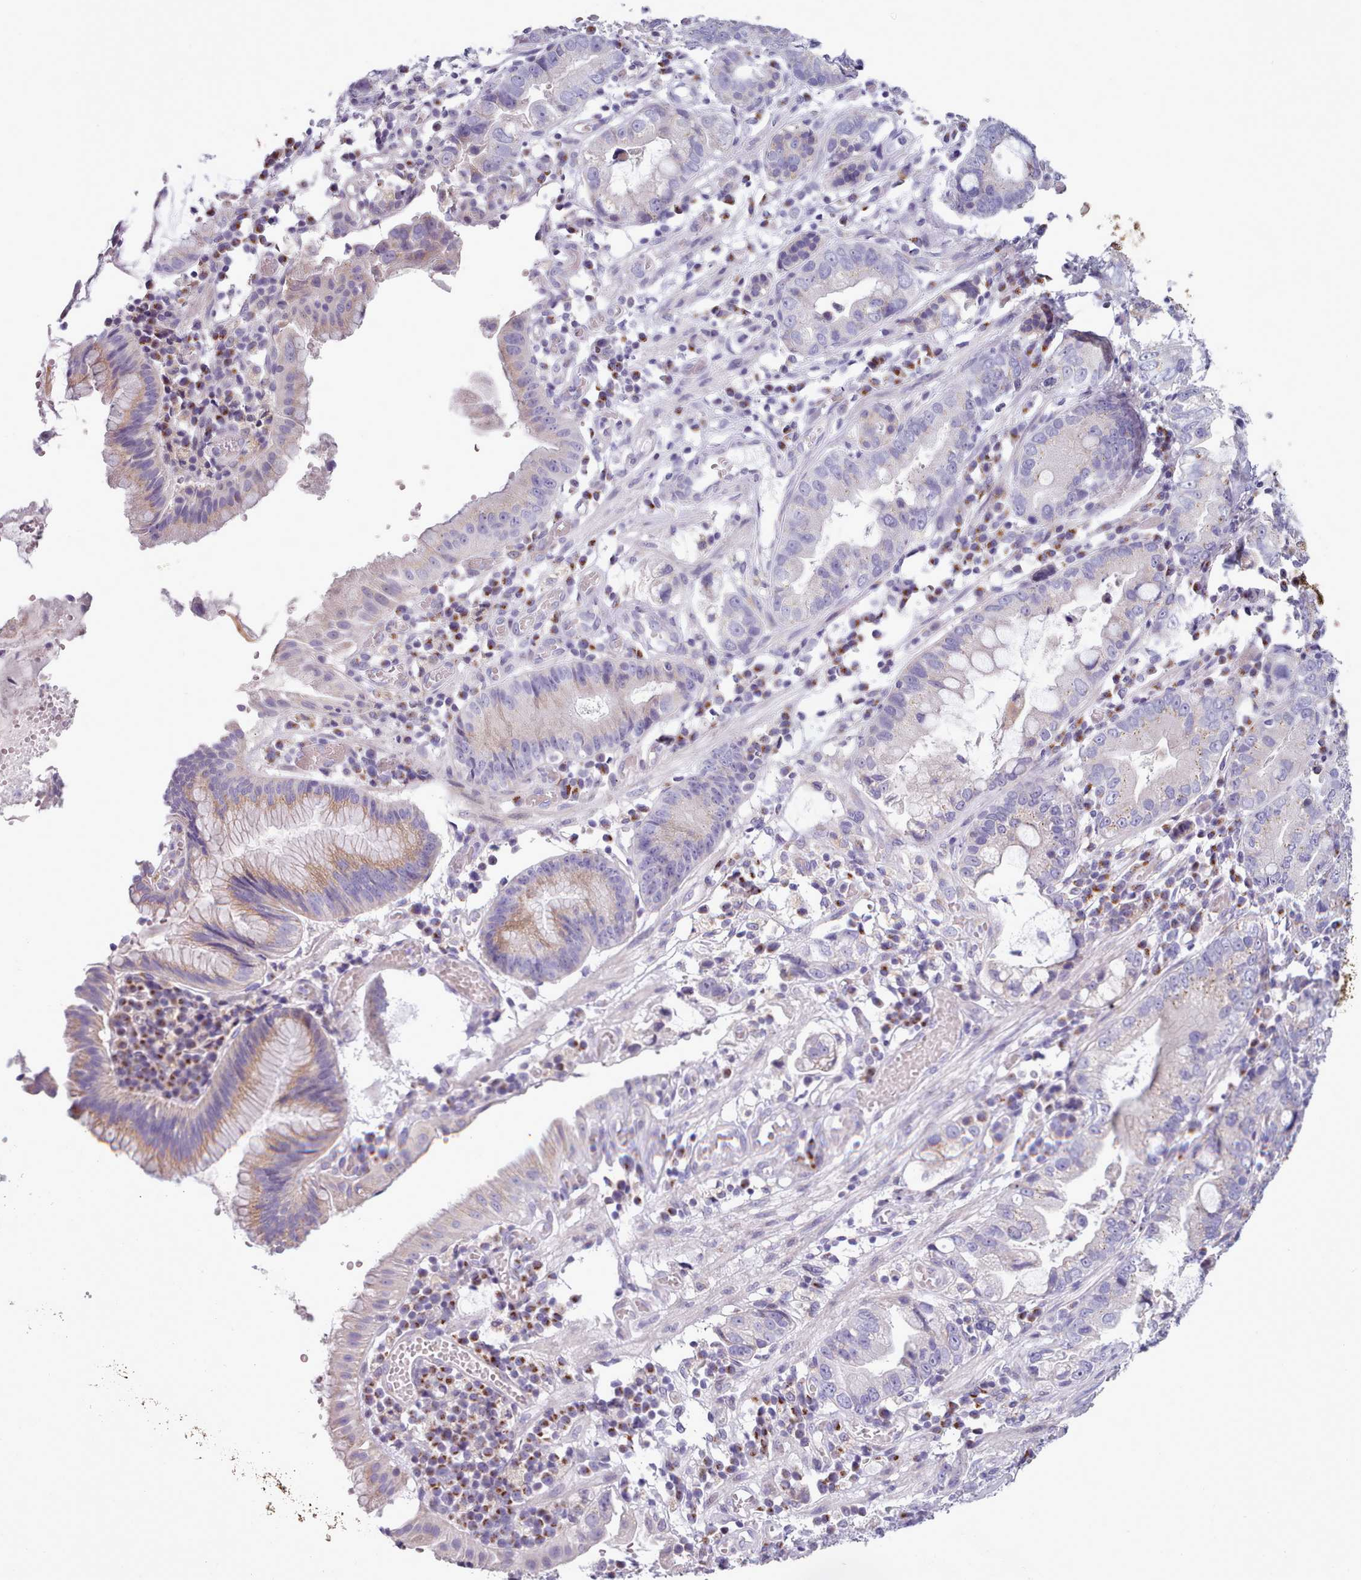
{"staining": {"intensity": "moderate", "quantity": "<25%", "location": "cytoplasmic/membranous"}, "tissue": "stomach cancer", "cell_type": "Tumor cells", "image_type": "cancer", "snomed": [{"axis": "morphology", "description": "Adenocarcinoma, NOS"}, {"axis": "topography", "description": "Stomach"}], "caption": "Immunohistochemical staining of human stomach adenocarcinoma demonstrates low levels of moderate cytoplasmic/membranous protein positivity in about <25% of tumor cells.", "gene": "MYRFL", "patient": {"sex": "male", "age": 55}}